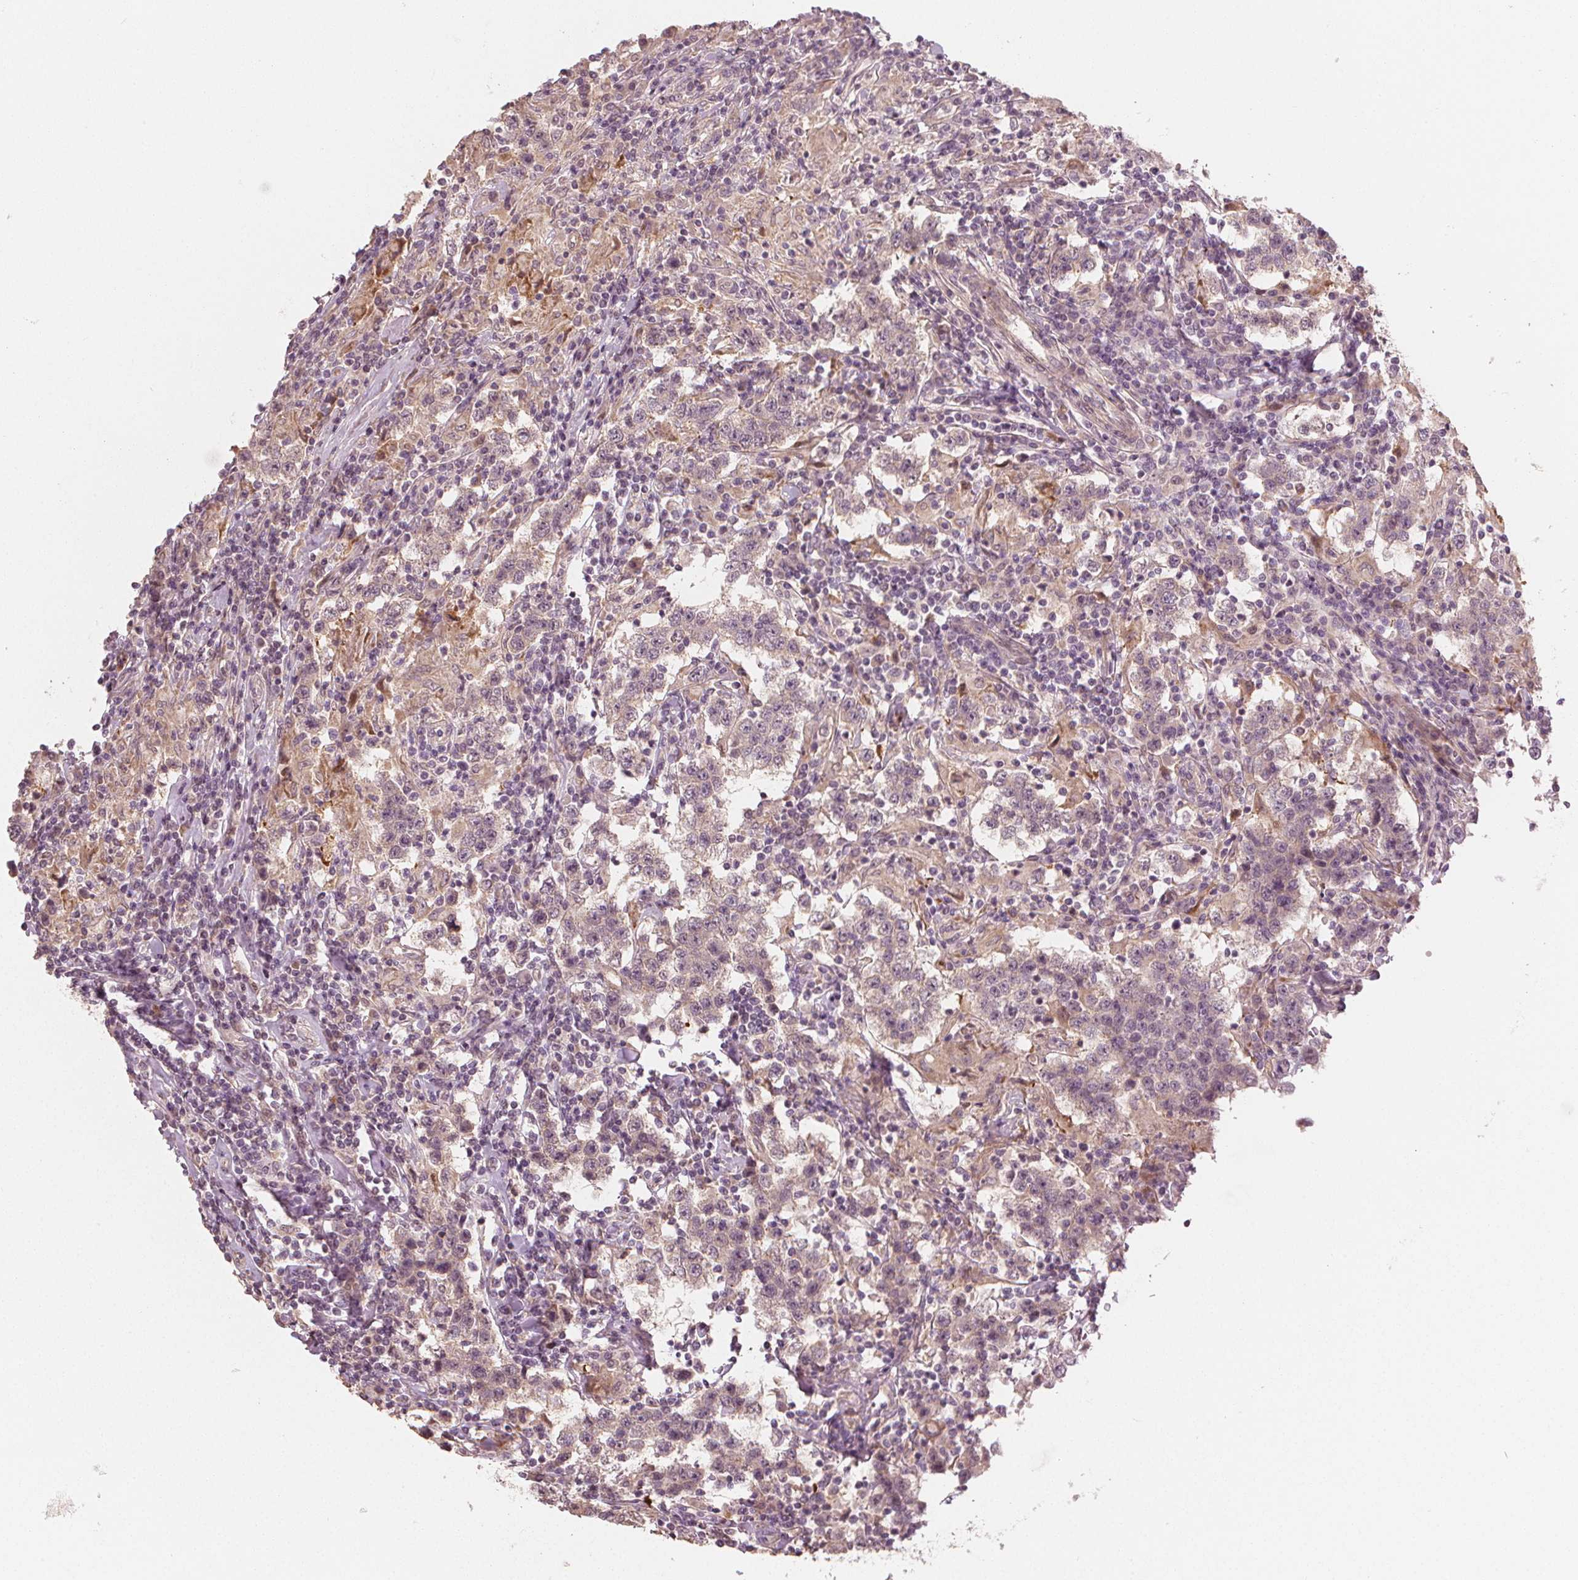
{"staining": {"intensity": "negative", "quantity": "none", "location": "none"}, "tissue": "testis cancer", "cell_type": "Tumor cells", "image_type": "cancer", "snomed": [{"axis": "morphology", "description": "Seminoma, NOS"}, {"axis": "morphology", "description": "Carcinoma, Embryonal, NOS"}, {"axis": "topography", "description": "Testis"}], "caption": "There is no significant positivity in tumor cells of seminoma (testis).", "gene": "CLBA1", "patient": {"sex": "male", "age": 41}}